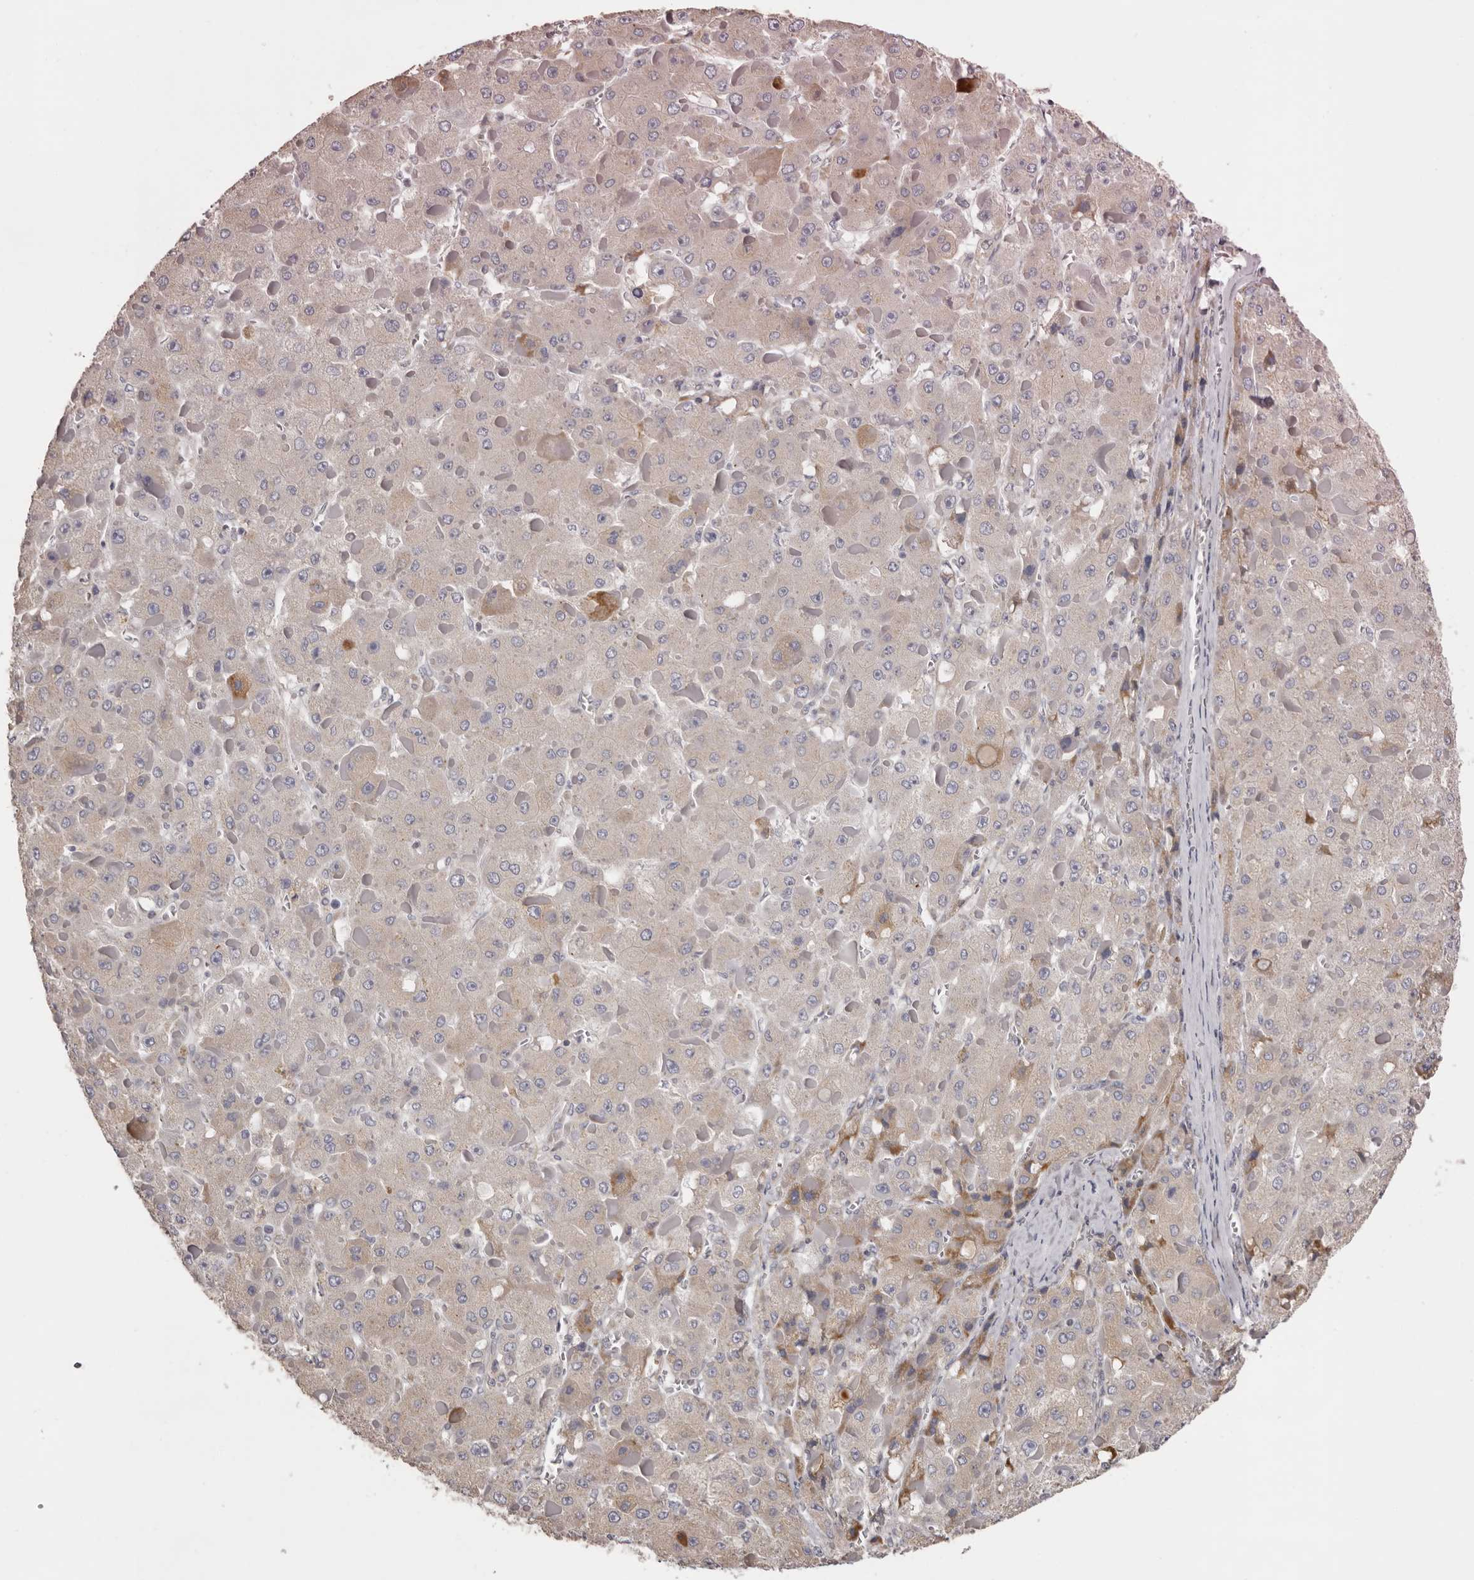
{"staining": {"intensity": "weak", "quantity": "<25%", "location": "cytoplasmic/membranous"}, "tissue": "liver cancer", "cell_type": "Tumor cells", "image_type": "cancer", "snomed": [{"axis": "morphology", "description": "Carcinoma, Hepatocellular, NOS"}, {"axis": "topography", "description": "Liver"}], "caption": "A high-resolution histopathology image shows immunohistochemistry staining of liver hepatocellular carcinoma, which displays no significant staining in tumor cells.", "gene": "PIGX", "patient": {"sex": "female", "age": 73}}